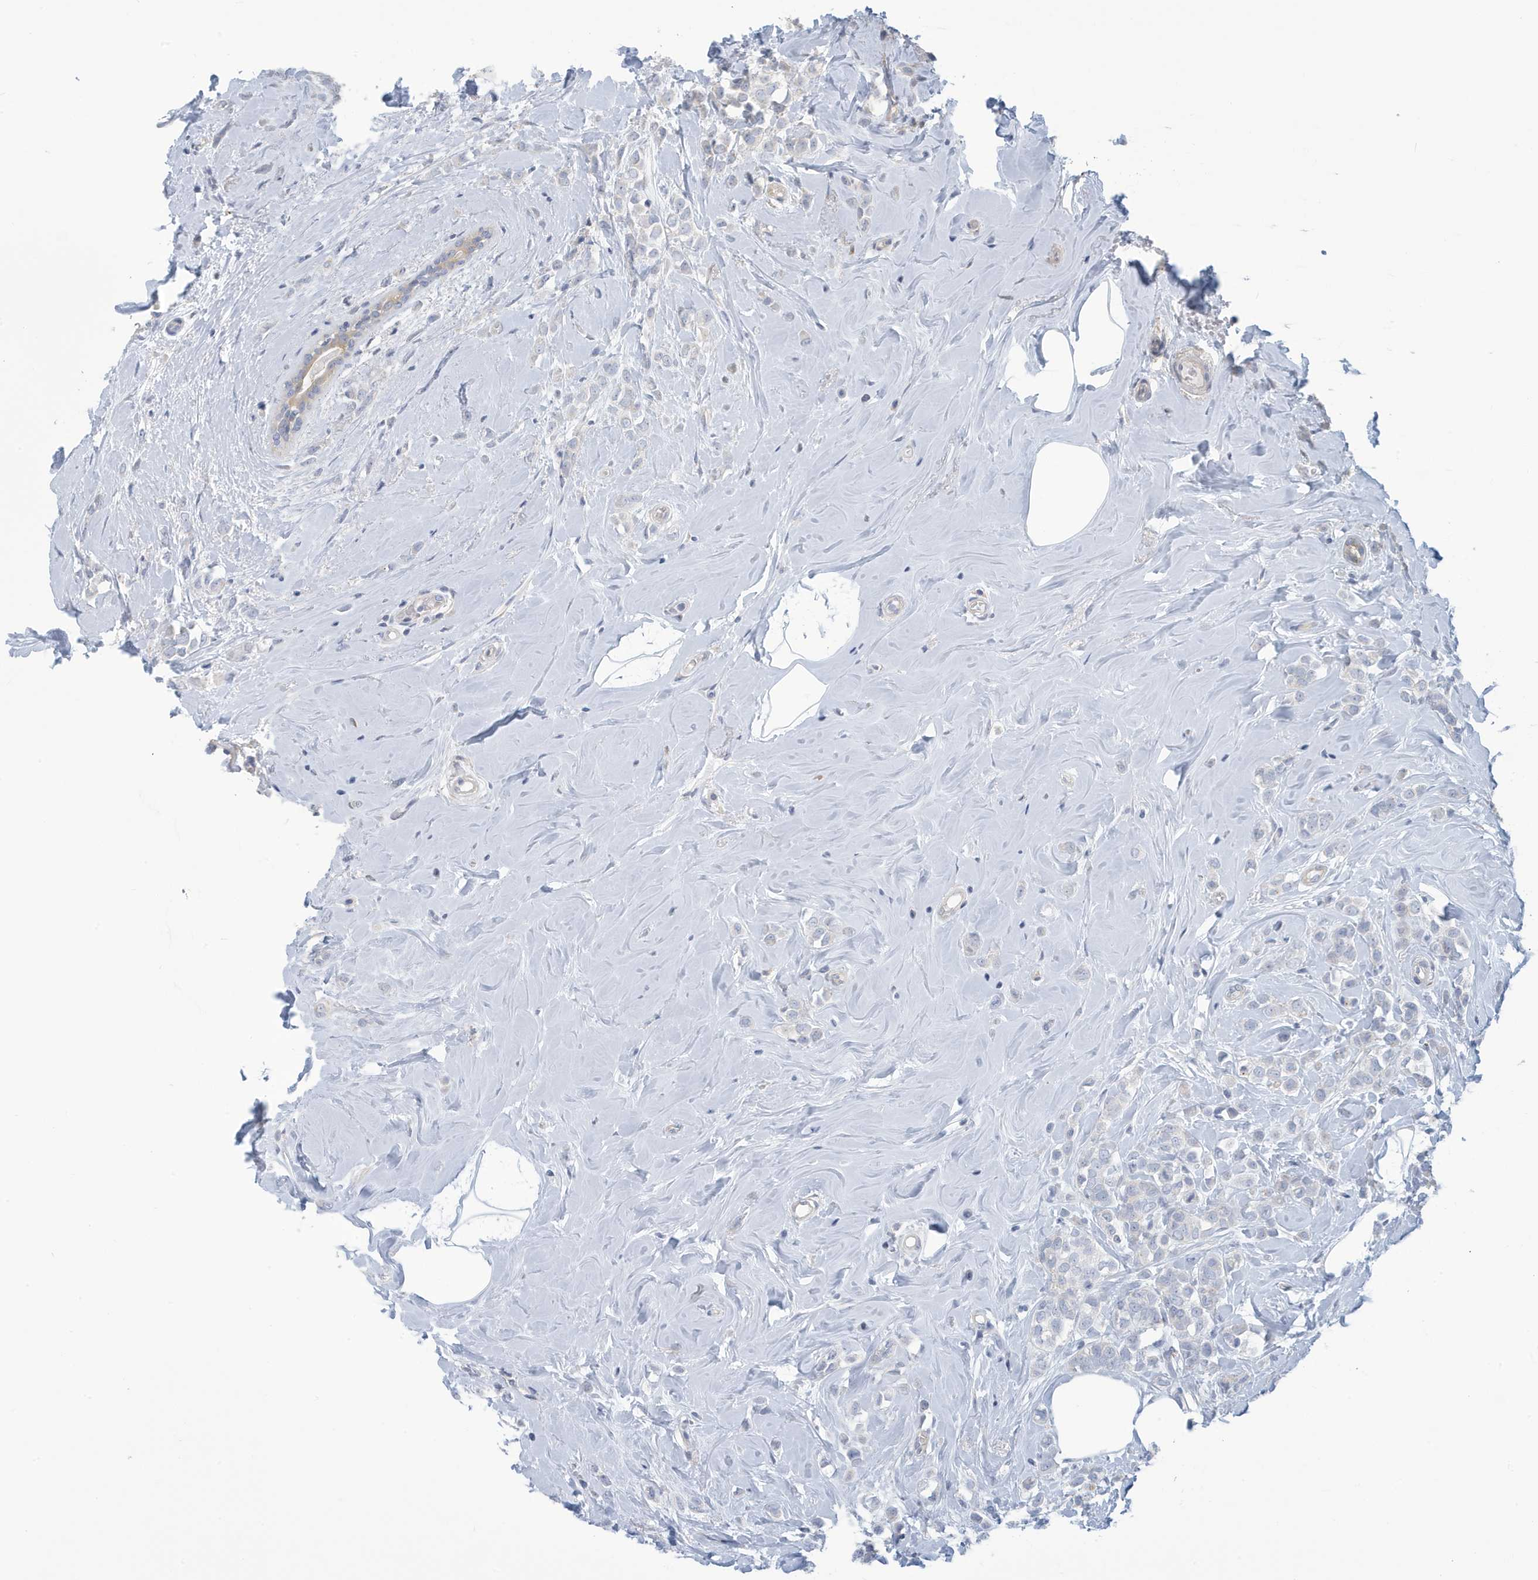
{"staining": {"intensity": "negative", "quantity": "none", "location": "none"}, "tissue": "breast cancer", "cell_type": "Tumor cells", "image_type": "cancer", "snomed": [{"axis": "morphology", "description": "Lobular carcinoma"}, {"axis": "topography", "description": "Breast"}], "caption": "Immunohistochemical staining of lobular carcinoma (breast) reveals no significant positivity in tumor cells.", "gene": "VTA1", "patient": {"sex": "female", "age": 47}}